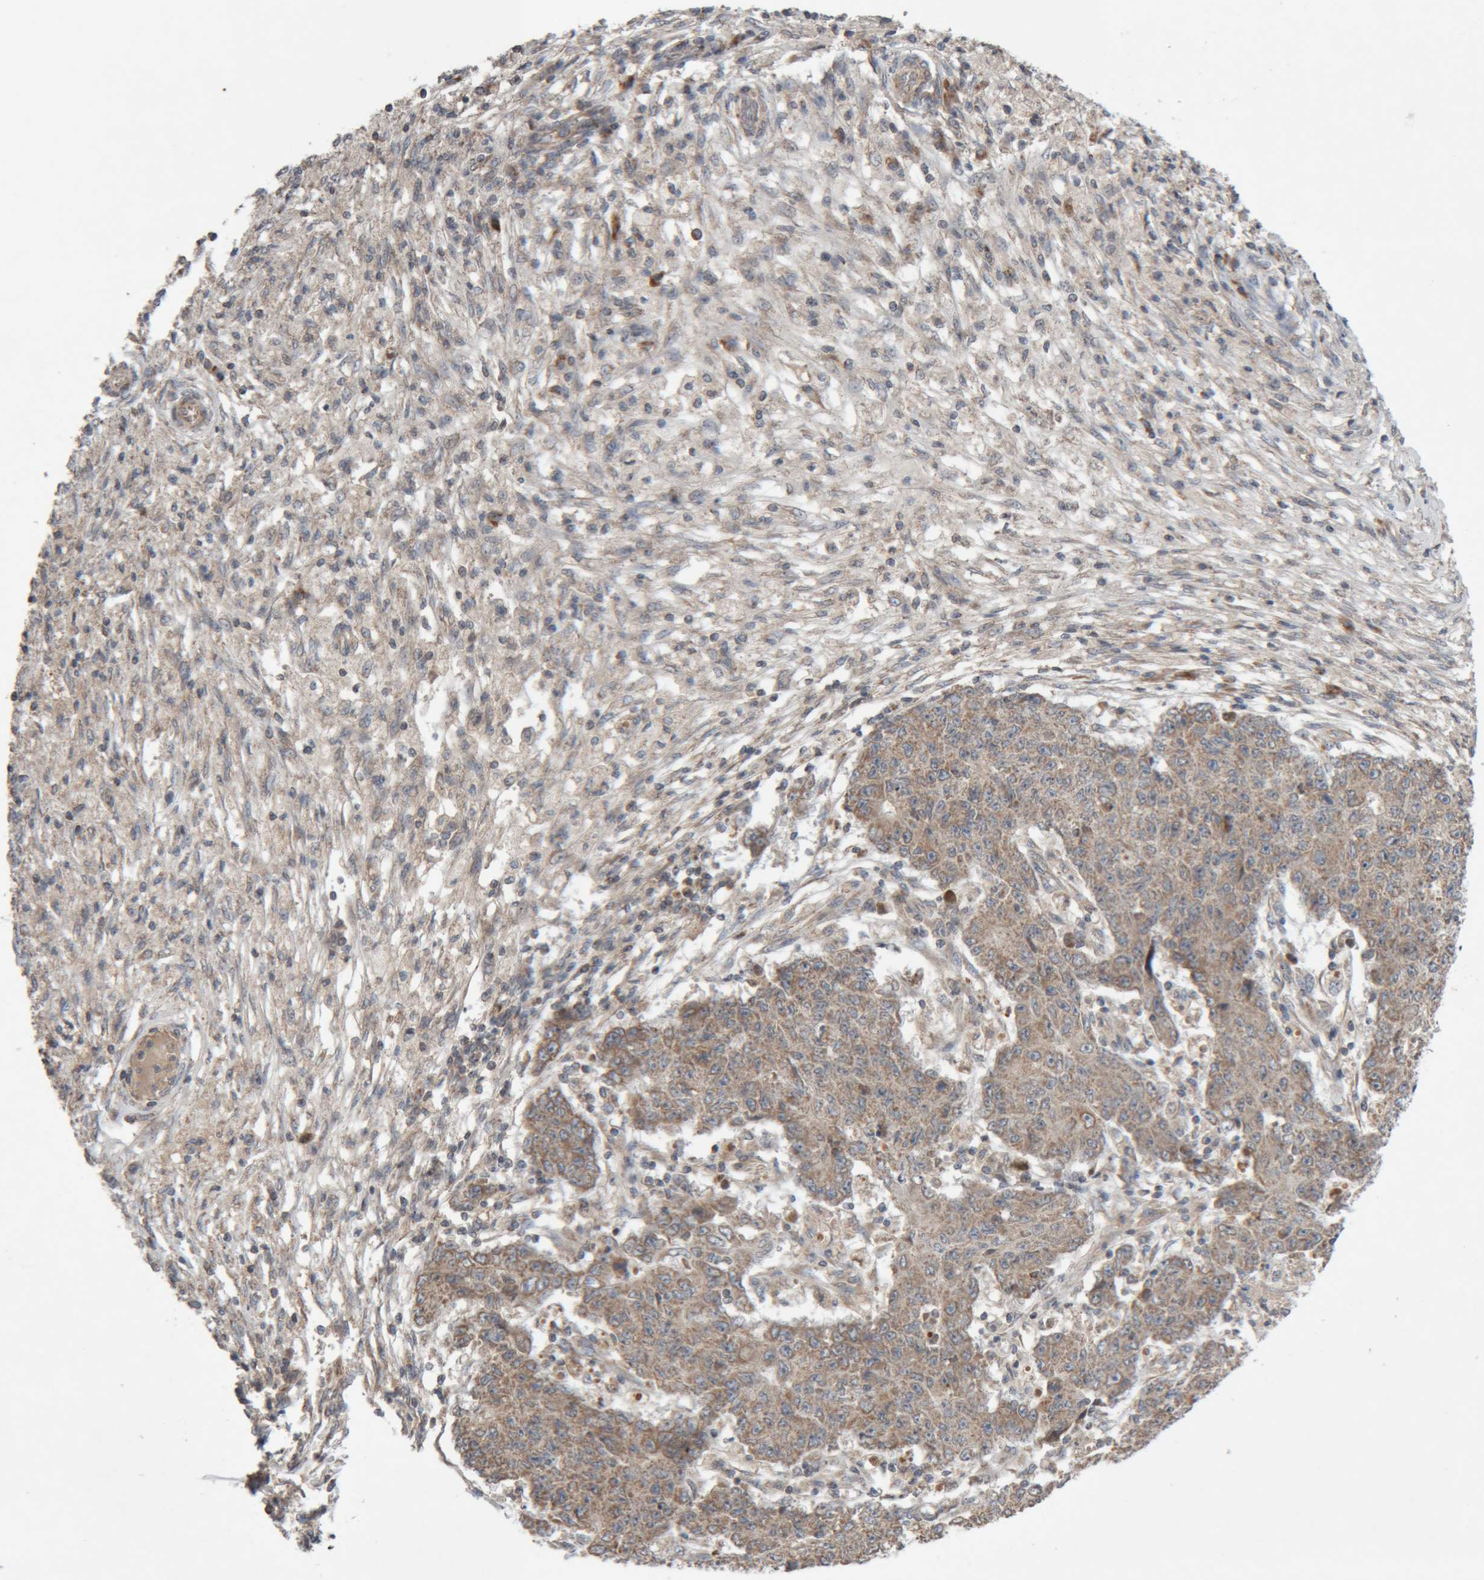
{"staining": {"intensity": "moderate", "quantity": ">75%", "location": "cytoplasmic/membranous"}, "tissue": "ovarian cancer", "cell_type": "Tumor cells", "image_type": "cancer", "snomed": [{"axis": "morphology", "description": "Carcinoma, endometroid"}, {"axis": "topography", "description": "Ovary"}], "caption": "Immunohistochemical staining of human ovarian cancer reveals moderate cytoplasmic/membranous protein expression in approximately >75% of tumor cells. Using DAB (3,3'-diaminobenzidine) (brown) and hematoxylin (blue) stains, captured at high magnification using brightfield microscopy.", "gene": "KIF21B", "patient": {"sex": "female", "age": 42}}